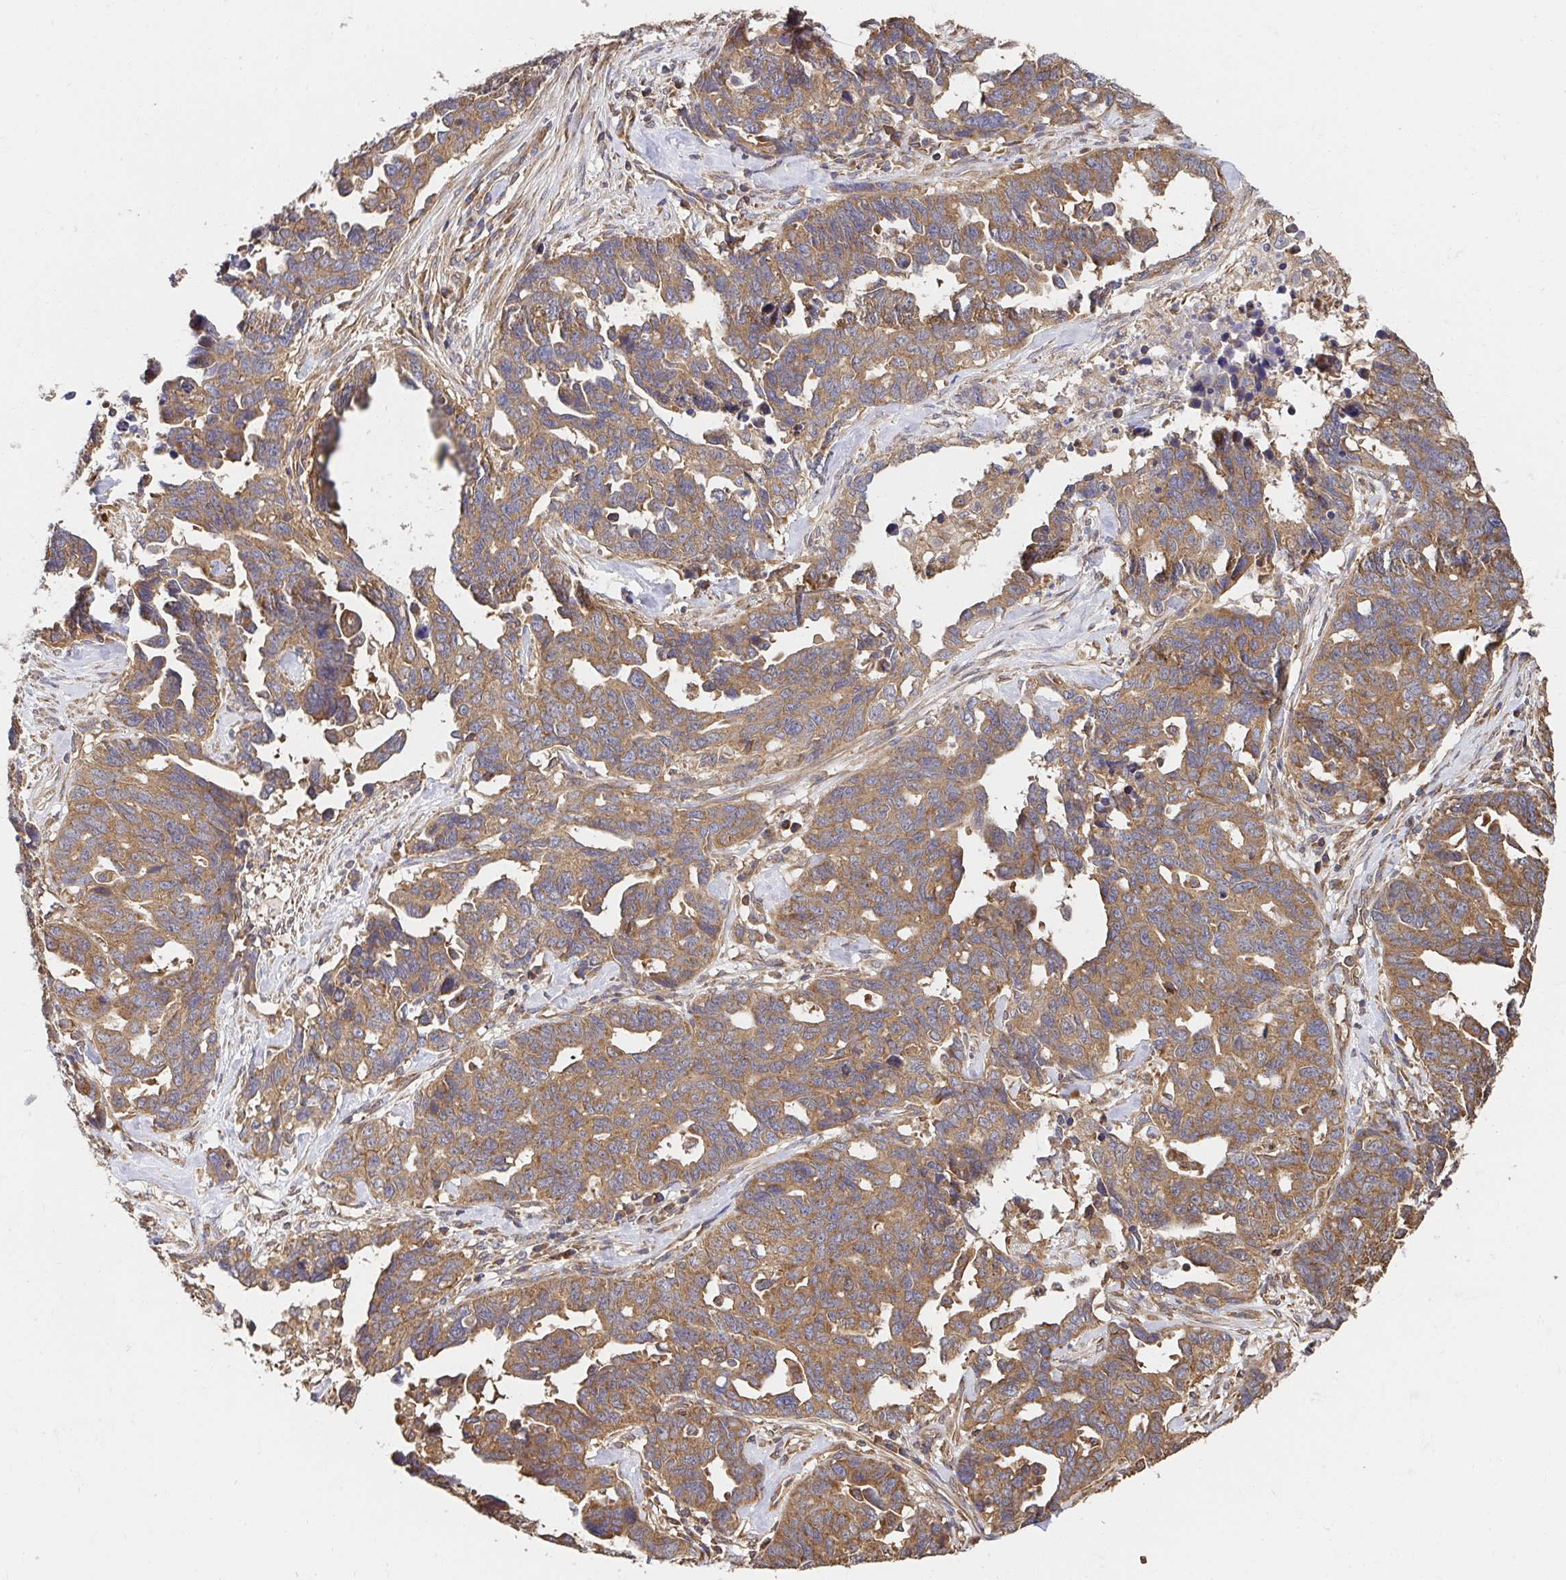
{"staining": {"intensity": "moderate", "quantity": ">75%", "location": "cytoplasmic/membranous"}, "tissue": "ovarian cancer", "cell_type": "Tumor cells", "image_type": "cancer", "snomed": [{"axis": "morphology", "description": "Cystadenocarcinoma, serous, NOS"}, {"axis": "topography", "description": "Ovary"}], "caption": "Ovarian cancer (serous cystadenocarcinoma) tissue exhibits moderate cytoplasmic/membranous positivity in about >75% of tumor cells, visualized by immunohistochemistry.", "gene": "APBB1", "patient": {"sex": "female", "age": 69}}